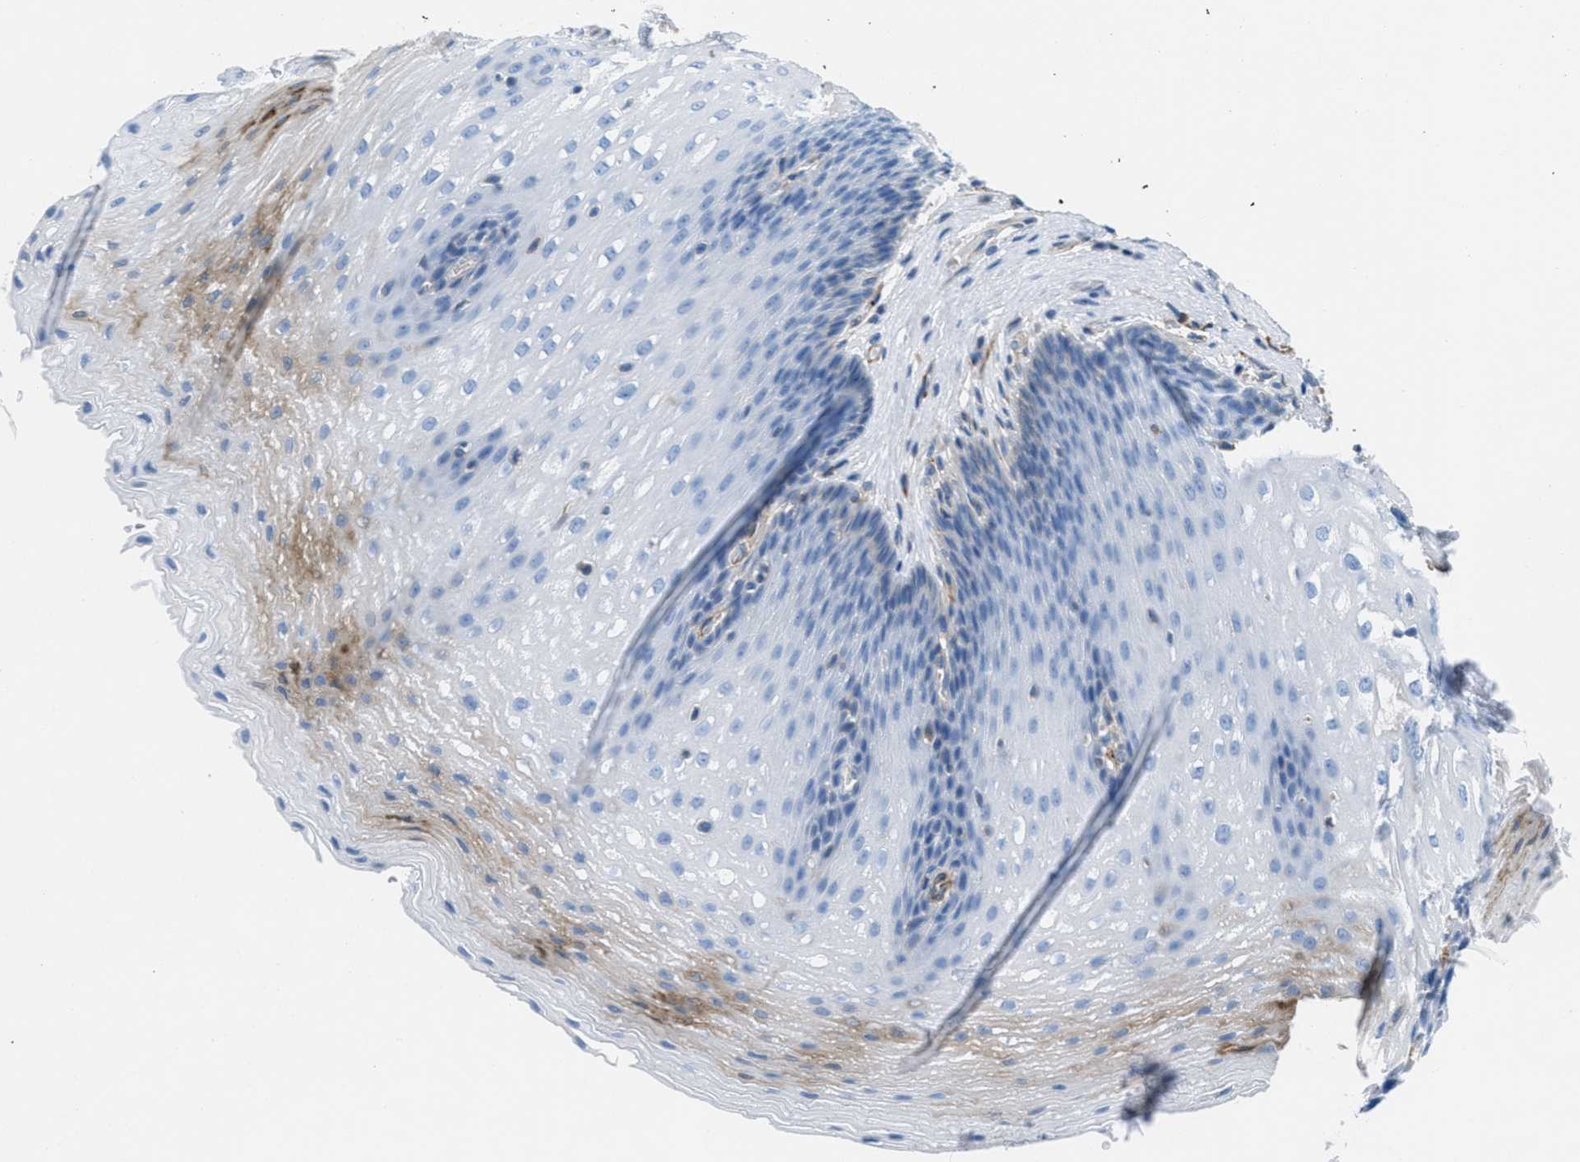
{"staining": {"intensity": "moderate", "quantity": "<25%", "location": "cytoplasmic/membranous"}, "tissue": "esophagus", "cell_type": "Squamous epithelial cells", "image_type": "normal", "snomed": [{"axis": "morphology", "description": "Normal tissue, NOS"}, {"axis": "topography", "description": "Esophagus"}], "caption": "DAB immunohistochemical staining of benign human esophagus exhibits moderate cytoplasmic/membranous protein positivity in approximately <25% of squamous epithelial cells.", "gene": "MAPRE2", "patient": {"sex": "male", "age": 48}}